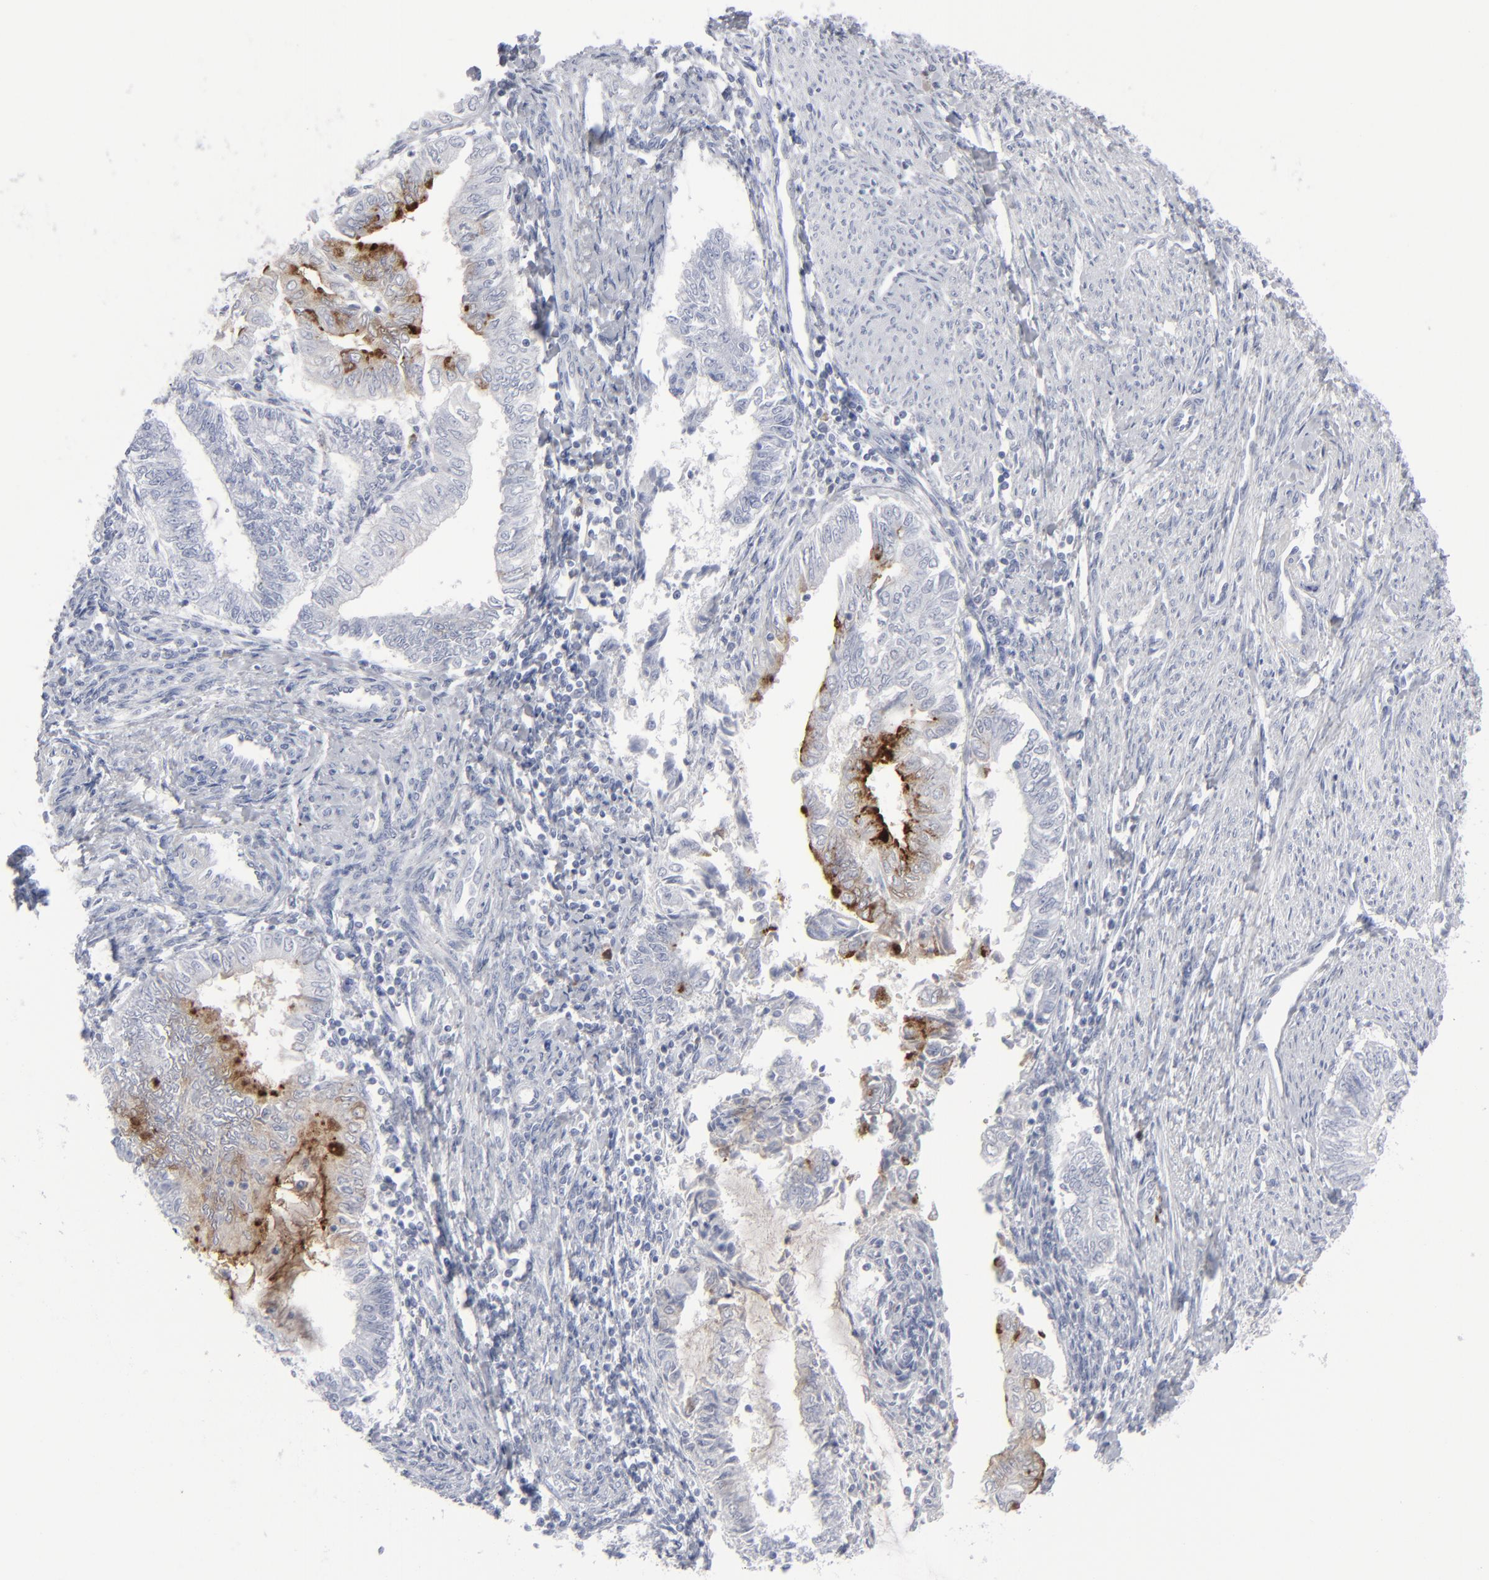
{"staining": {"intensity": "strong", "quantity": "<25%", "location": "cytoplasmic/membranous"}, "tissue": "endometrial cancer", "cell_type": "Tumor cells", "image_type": "cancer", "snomed": [{"axis": "morphology", "description": "Adenocarcinoma, NOS"}, {"axis": "topography", "description": "Endometrium"}], "caption": "Immunohistochemical staining of human endometrial cancer (adenocarcinoma) displays medium levels of strong cytoplasmic/membranous protein staining in approximately <25% of tumor cells.", "gene": "MSLN", "patient": {"sex": "female", "age": 66}}